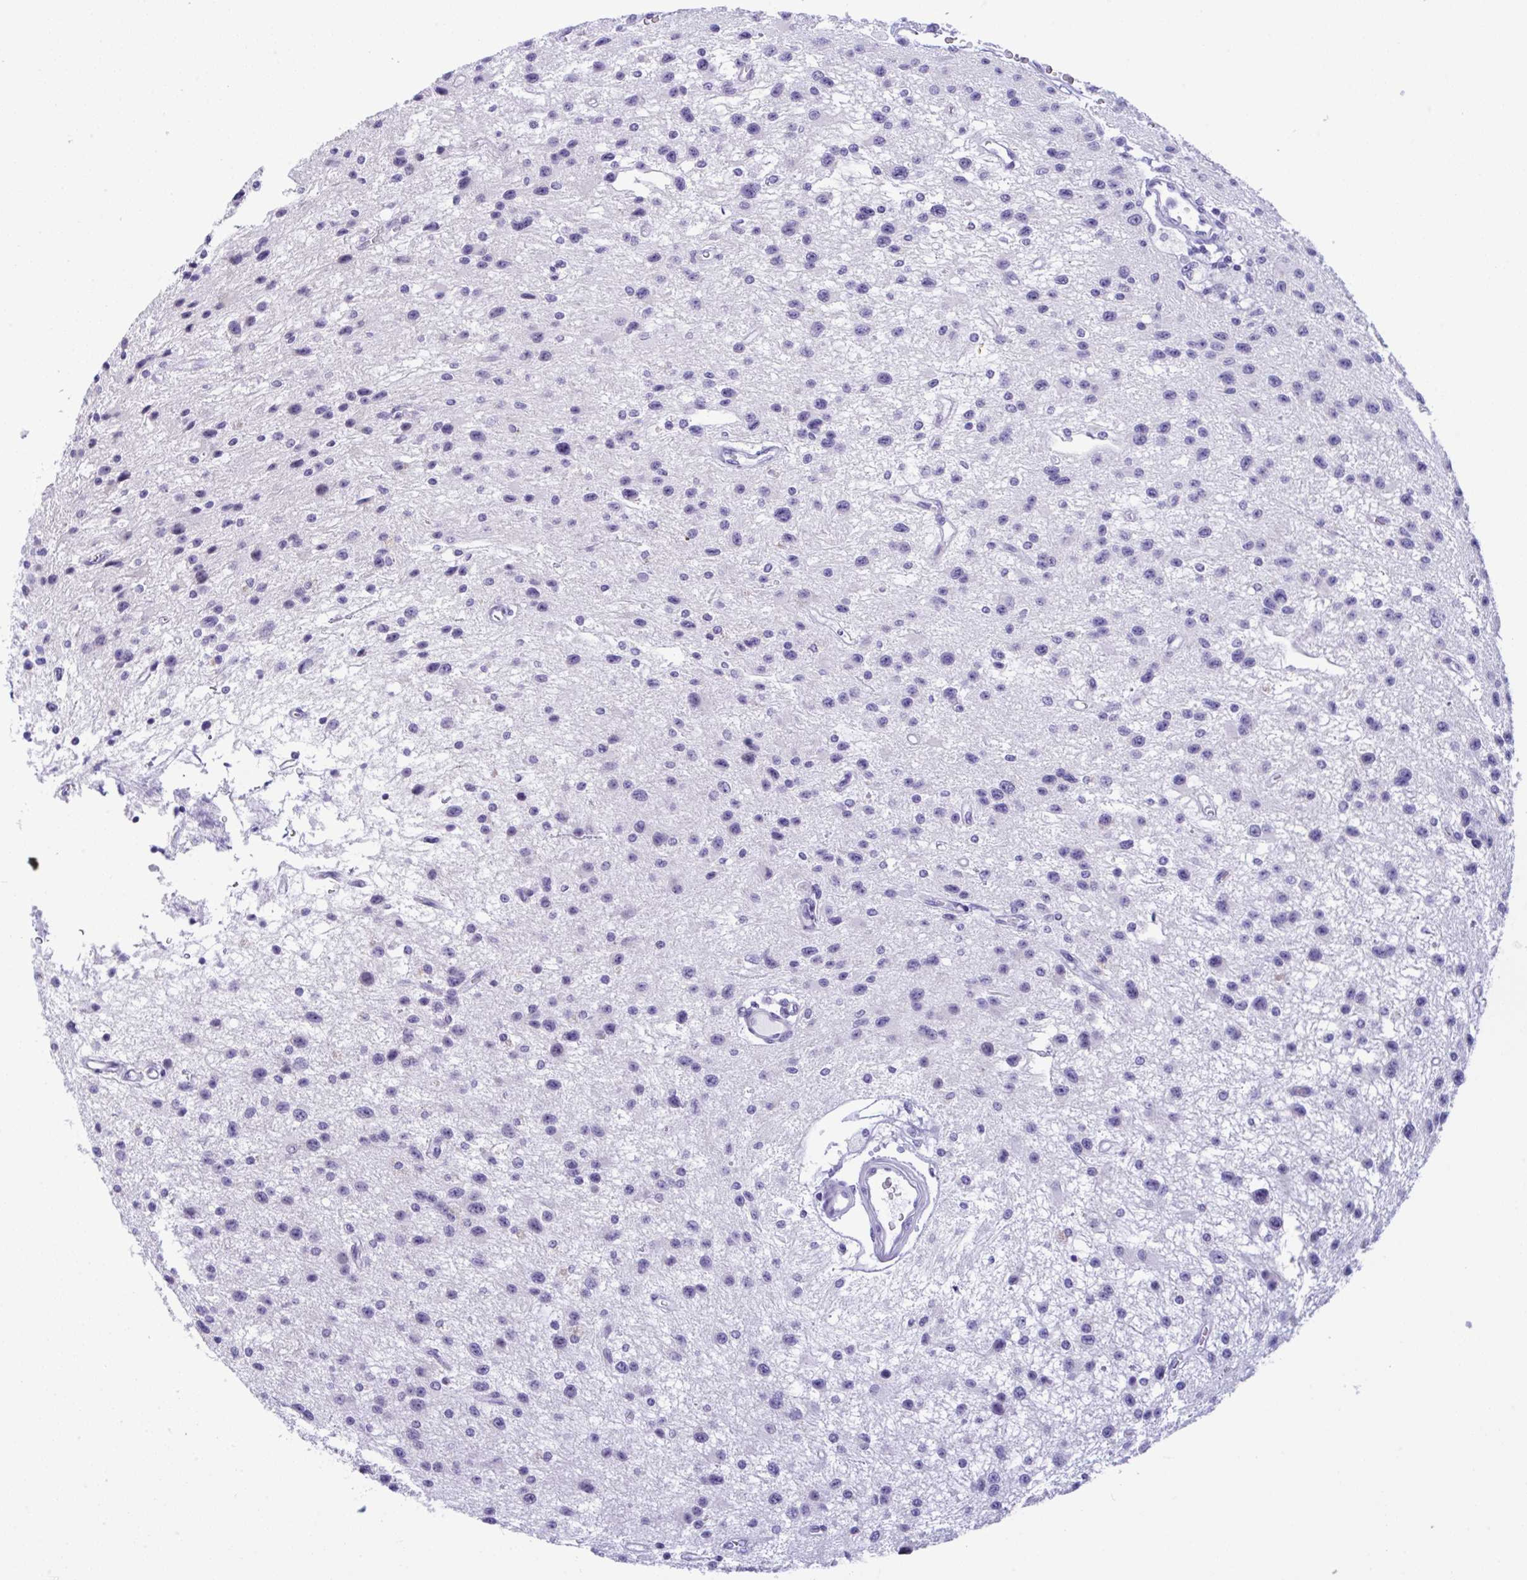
{"staining": {"intensity": "negative", "quantity": "none", "location": "none"}, "tissue": "glioma", "cell_type": "Tumor cells", "image_type": "cancer", "snomed": [{"axis": "morphology", "description": "Glioma, malignant, Low grade"}, {"axis": "topography", "description": "Brain"}], "caption": "This is an IHC micrograph of low-grade glioma (malignant). There is no expression in tumor cells.", "gene": "YBX2", "patient": {"sex": "male", "age": 43}}